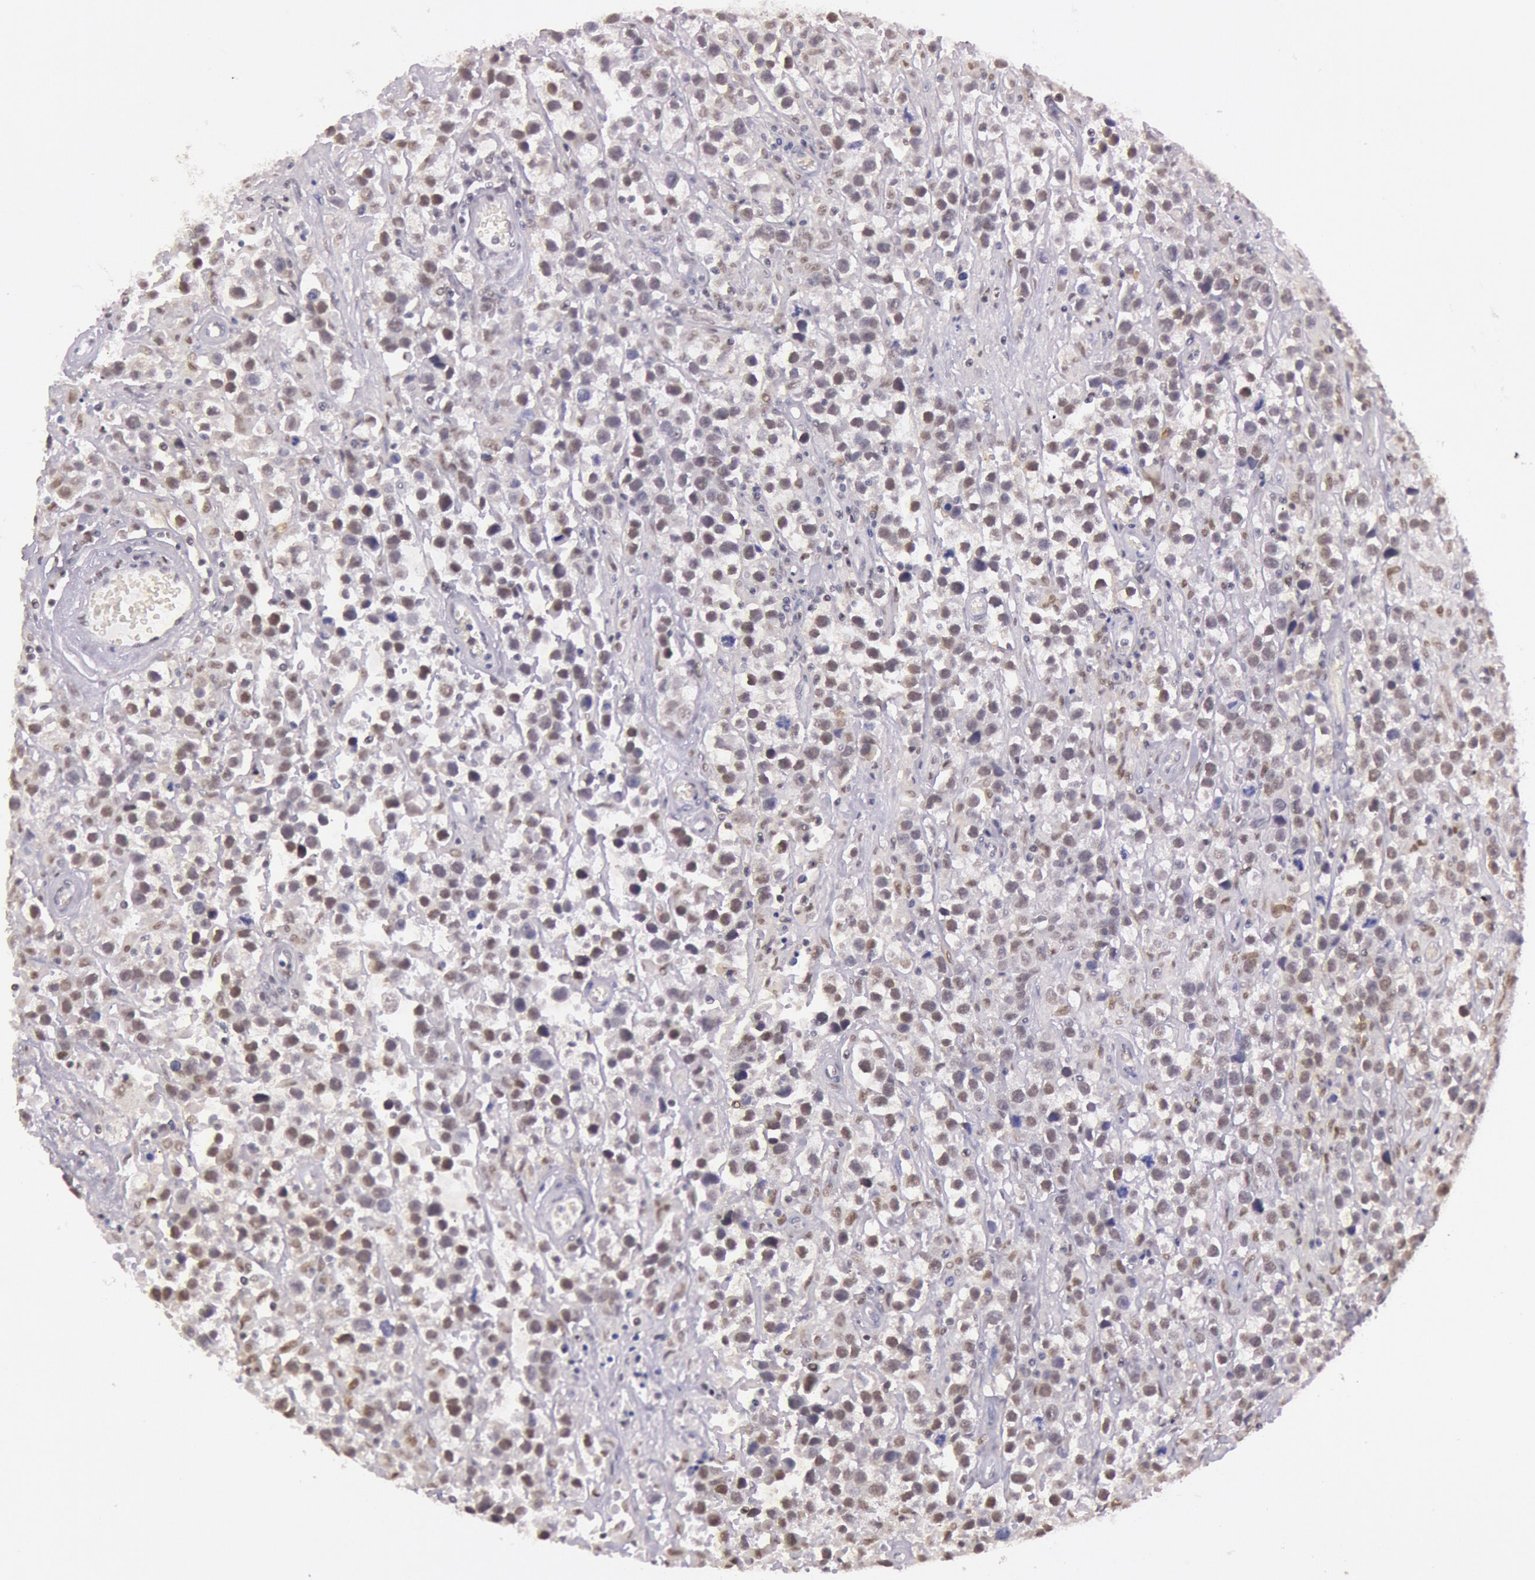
{"staining": {"intensity": "weak", "quantity": "<25%", "location": "nuclear"}, "tissue": "testis cancer", "cell_type": "Tumor cells", "image_type": "cancer", "snomed": [{"axis": "morphology", "description": "Seminoma, NOS"}, {"axis": "topography", "description": "Testis"}], "caption": "Testis cancer (seminoma) stained for a protein using immunohistochemistry (IHC) displays no expression tumor cells.", "gene": "TASL", "patient": {"sex": "male", "age": 43}}